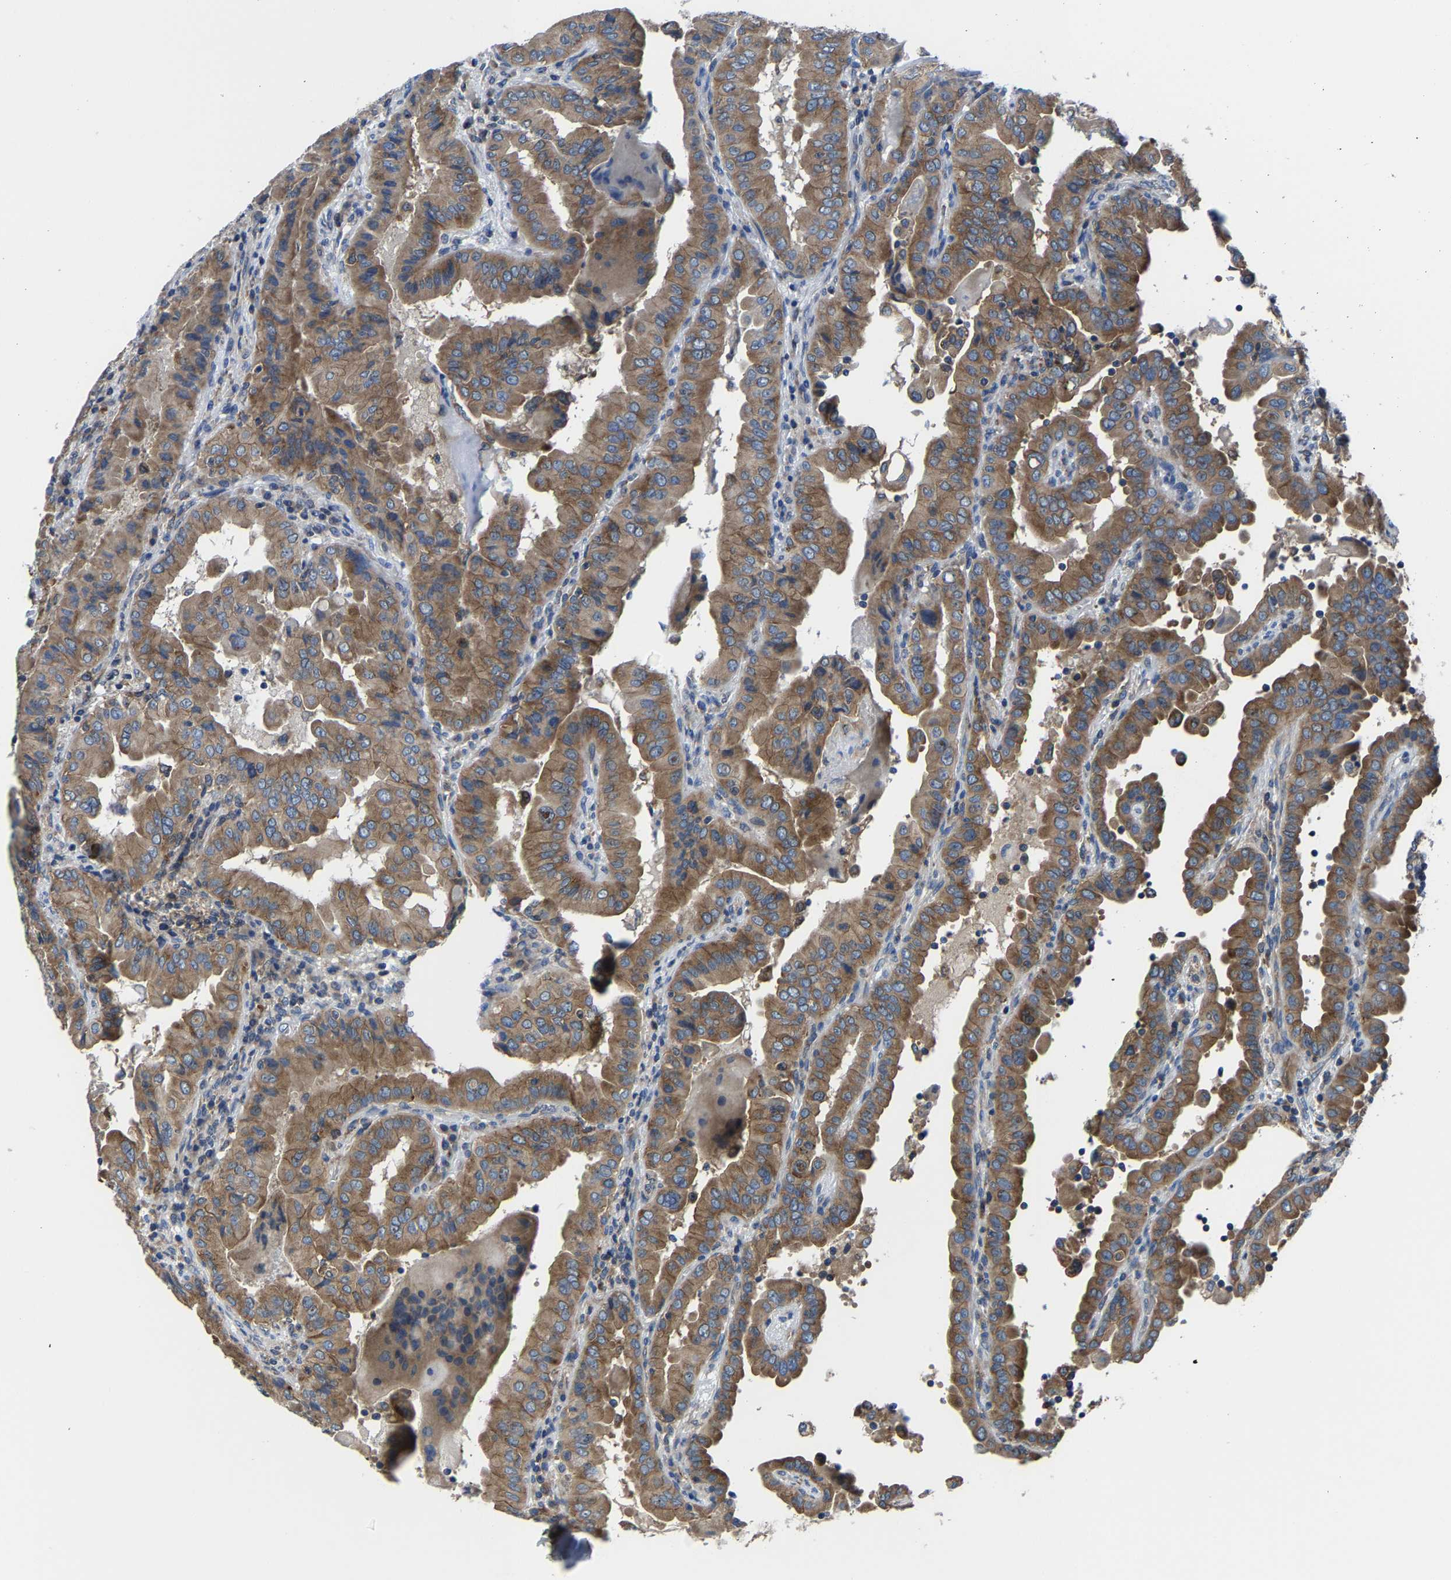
{"staining": {"intensity": "moderate", "quantity": ">75%", "location": "cytoplasmic/membranous"}, "tissue": "thyroid cancer", "cell_type": "Tumor cells", "image_type": "cancer", "snomed": [{"axis": "morphology", "description": "Papillary adenocarcinoma, NOS"}, {"axis": "topography", "description": "Thyroid gland"}], "caption": "Papillary adenocarcinoma (thyroid) stained with a brown dye exhibits moderate cytoplasmic/membranous positive positivity in about >75% of tumor cells.", "gene": "G3BP2", "patient": {"sex": "male", "age": 33}}